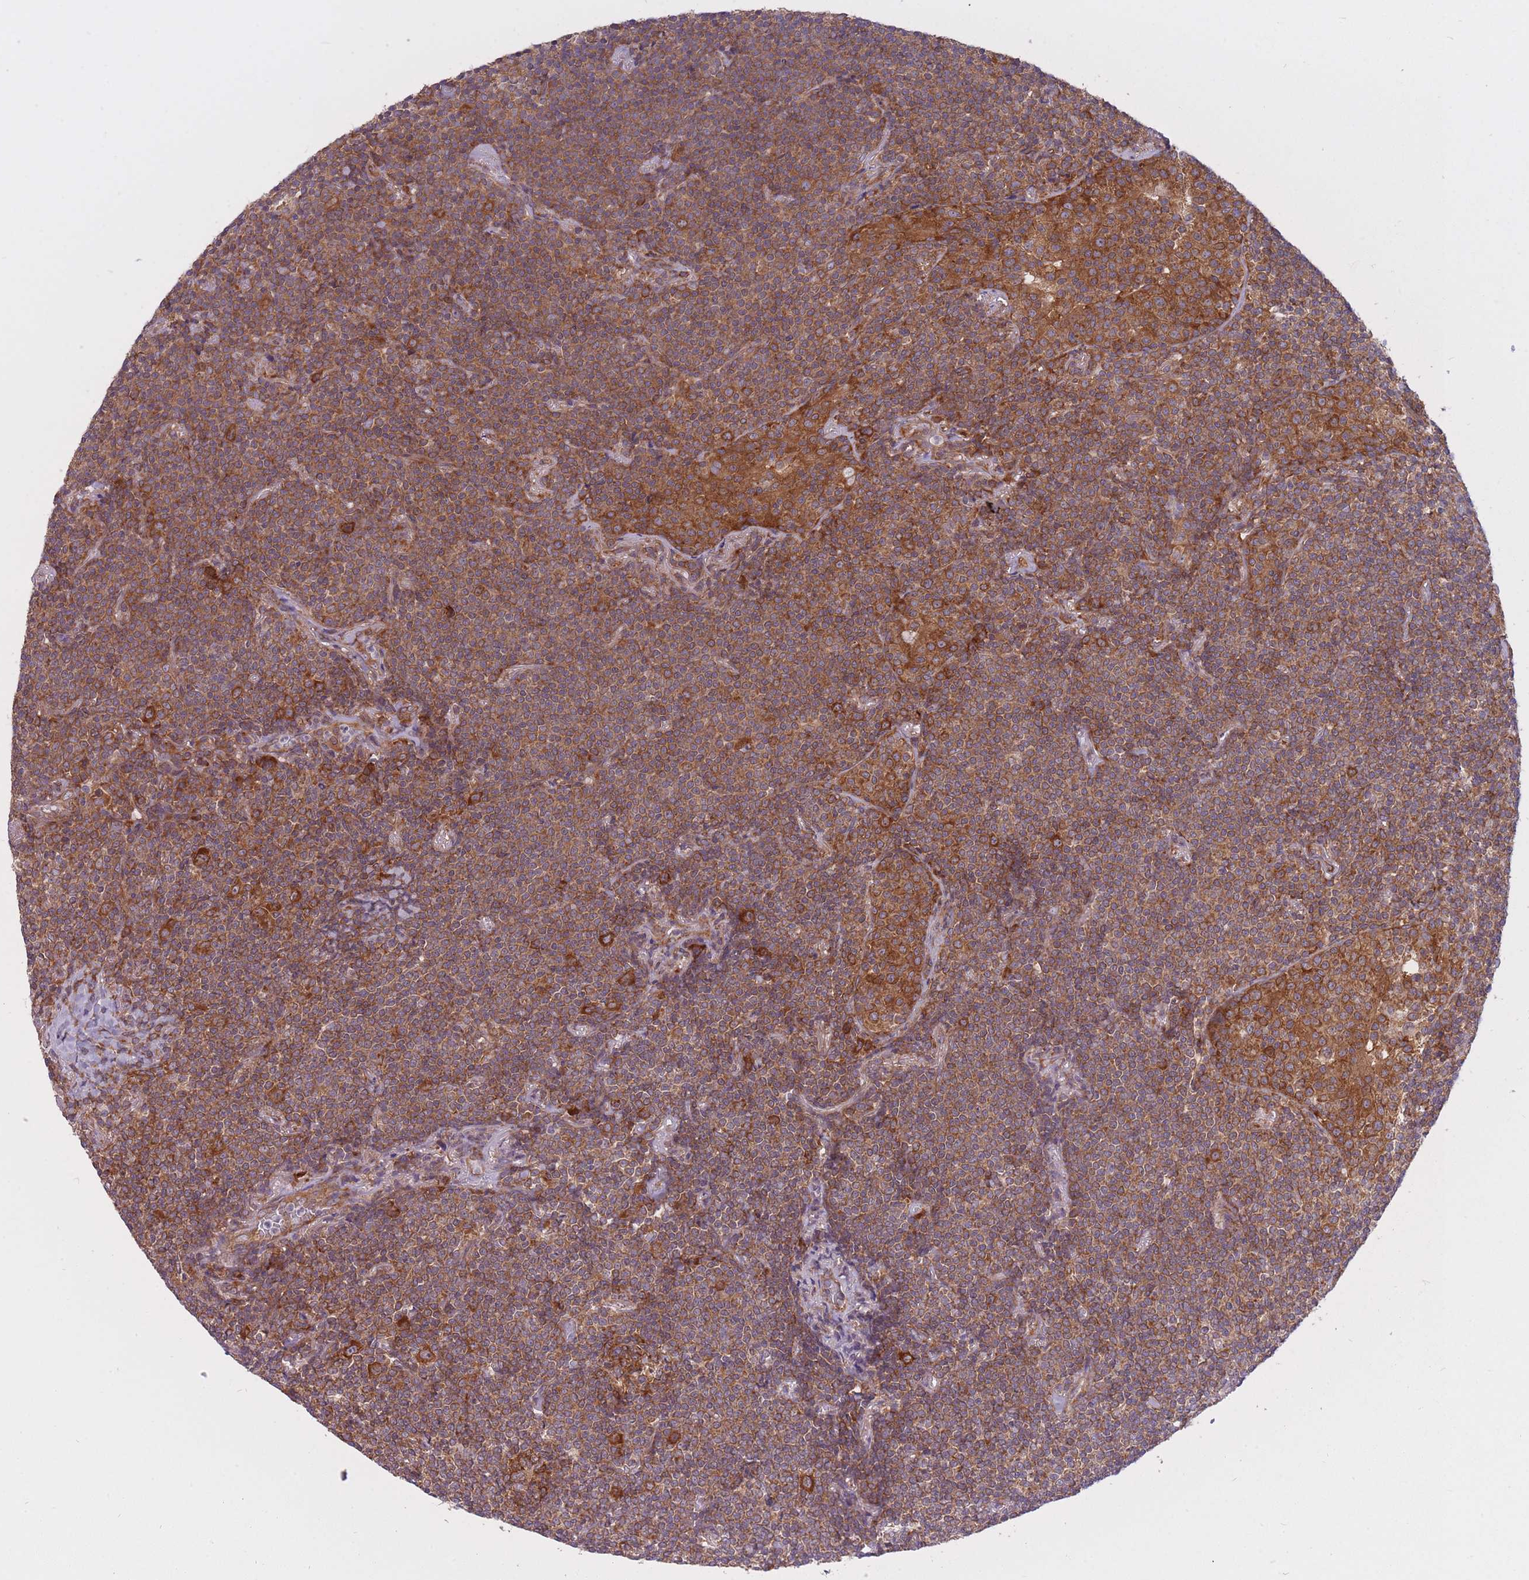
{"staining": {"intensity": "strong", "quantity": ">75%", "location": "cytoplasmic/membranous"}, "tissue": "lymphoma", "cell_type": "Tumor cells", "image_type": "cancer", "snomed": [{"axis": "morphology", "description": "Malignant lymphoma, non-Hodgkin's type, Low grade"}, {"axis": "topography", "description": "Lung"}], "caption": "Malignant lymphoma, non-Hodgkin's type (low-grade) was stained to show a protein in brown. There is high levels of strong cytoplasmic/membranous expression in approximately >75% of tumor cells.", "gene": "CCDC124", "patient": {"sex": "female", "age": 71}}